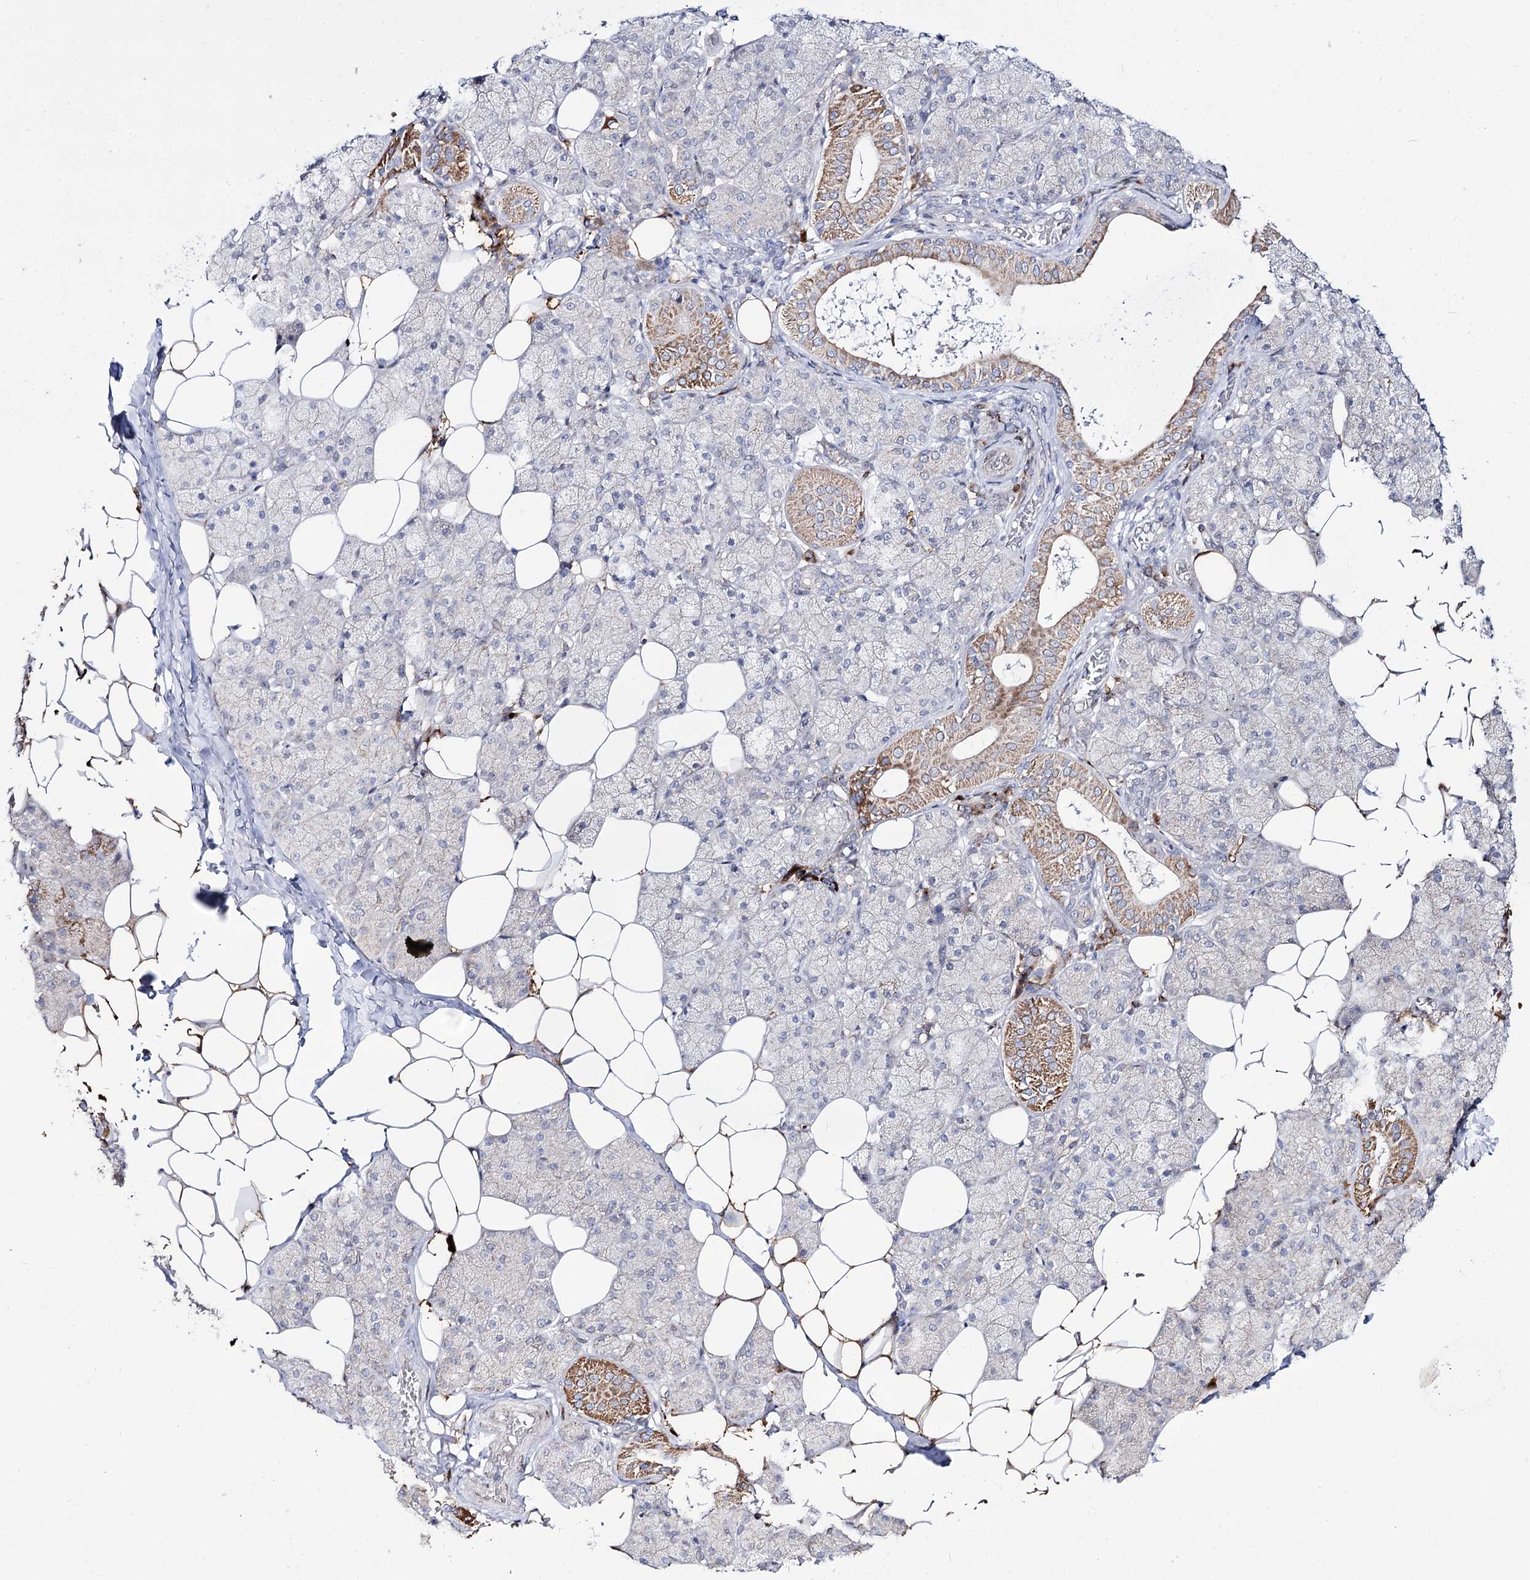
{"staining": {"intensity": "moderate", "quantity": "<25%", "location": "nuclear"}, "tissue": "salivary gland", "cell_type": "Glandular cells", "image_type": "normal", "snomed": [{"axis": "morphology", "description": "Normal tissue, NOS"}, {"axis": "topography", "description": "Salivary gland"}], "caption": "Glandular cells exhibit moderate nuclear staining in about <25% of cells in benign salivary gland. (DAB IHC, brown staining for protein, blue staining for nuclei).", "gene": "C11orf80", "patient": {"sex": "female", "age": 33}}